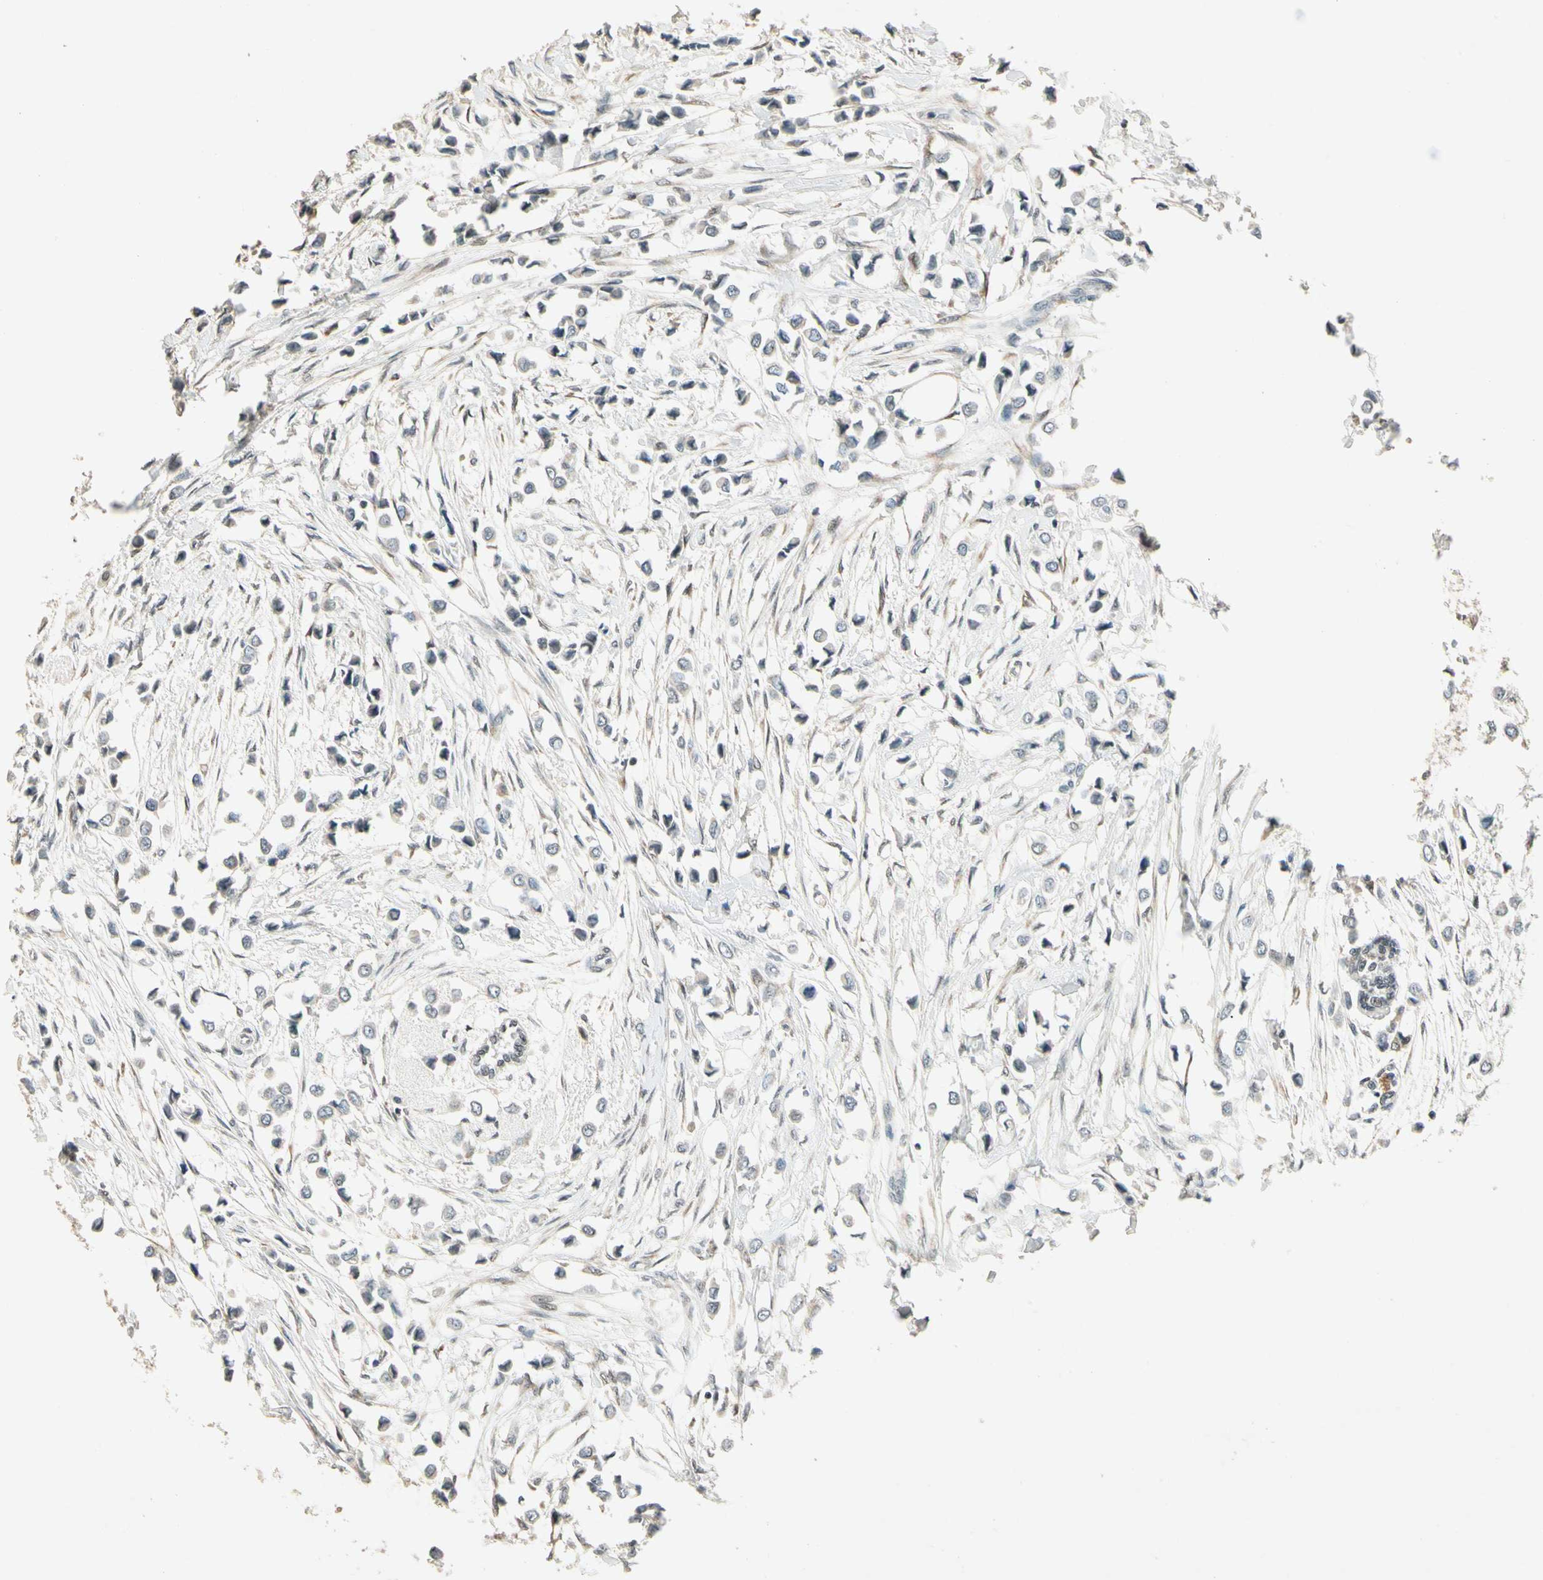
{"staining": {"intensity": "weak", "quantity": "<25%", "location": "cytoplasmic/membranous"}, "tissue": "breast cancer", "cell_type": "Tumor cells", "image_type": "cancer", "snomed": [{"axis": "morphology", "description": "Lobular carcinoma"}, {"axis": "topography", "description": "Breast"}], "caption": "Breast cancer was stained to show a protein in brown. There is no significant staining in tumor cells.", "gene": "ZBTB4", "patient": {"sex": "female", "age": 51}}